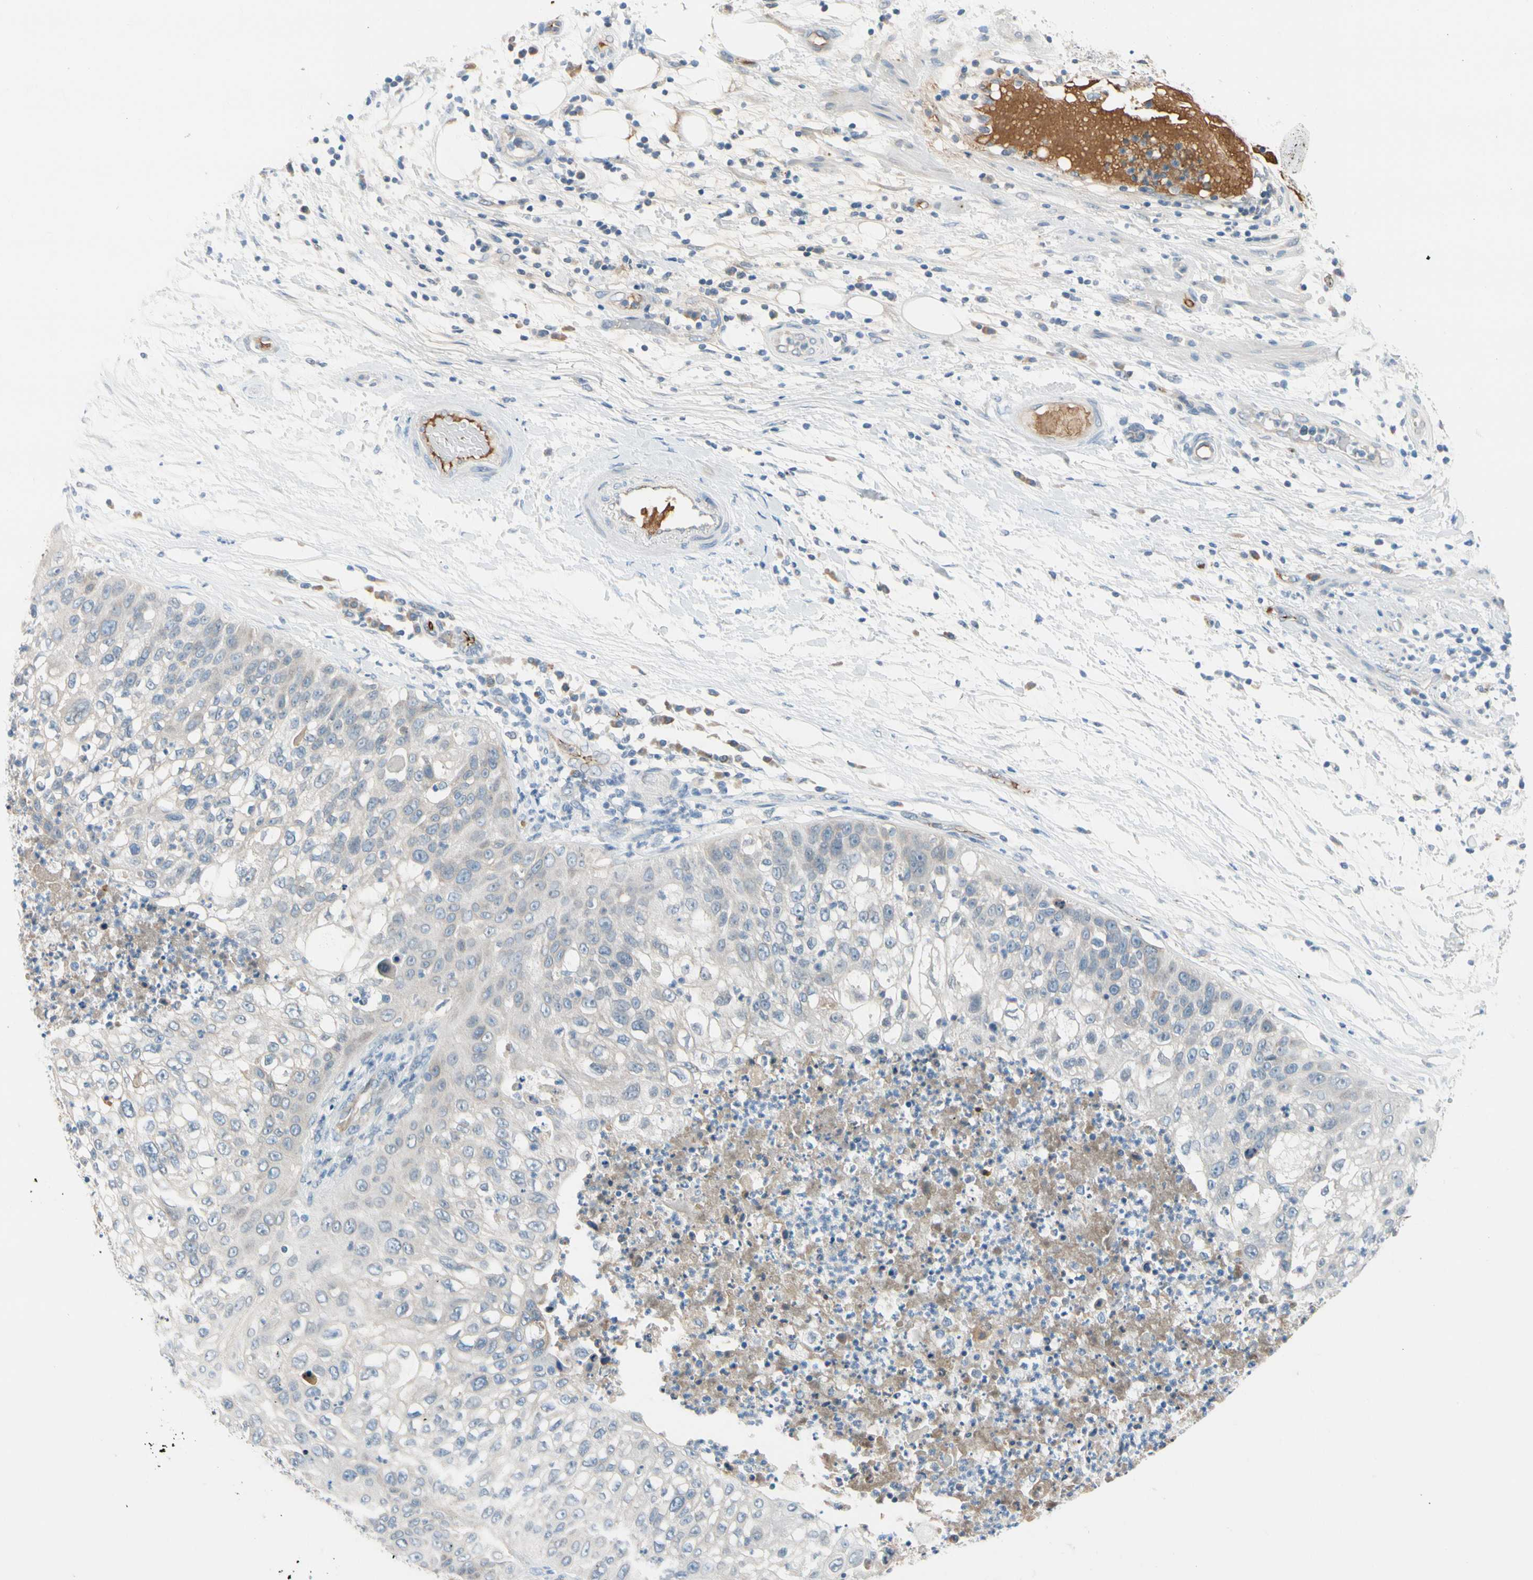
{"staining": {"intensity": "negative", "quantity": "none", "location": "none"}, "tissue": "lung cancer", "cell_type": "Tumor cells", "image_type": "cancer", "snomed": [{"axis": "morphology", "description": "Inflammation, NOS"}, {"axis": "morphology", "description": "Squamous cell carcinoma, NOS"}, {"axis": "topography", "description": "Lymph node"}, {"axis": "topography", "description": "Soft tissue"}, {"axis": "topography", "description": "Lung"}], "caption": "Immunohistochemistry photomicrograph of human lung squamous cell carcinoma stained for a protein (brown), which shows no positivity in tumor cells. The staining was performed using DAB to visualize the protein expression in brown, while the nuclei were stained in blue with hematoxylin (Magnification: 20x).", "gene": "CNDP1", "patient": {"sex": "male", "age": 66}}